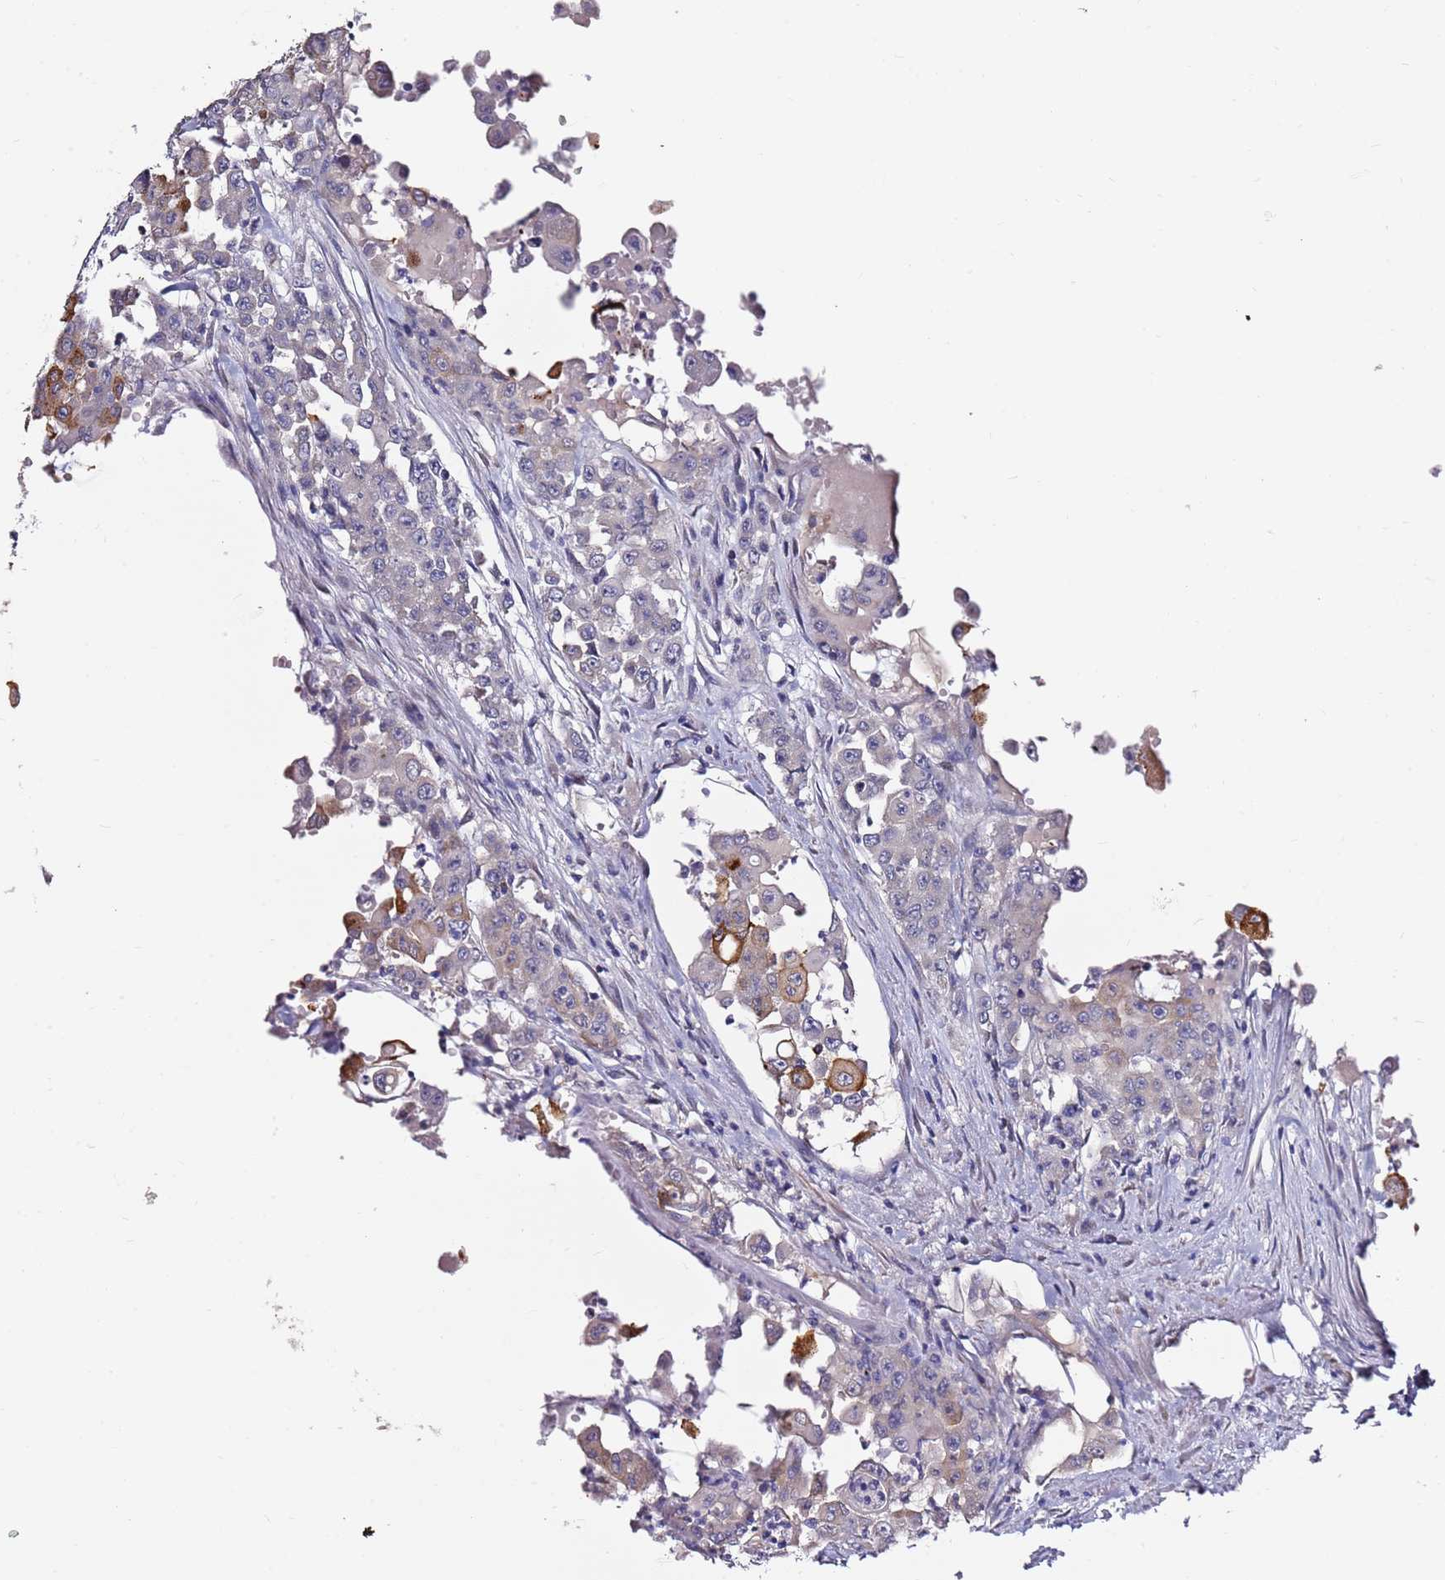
{"staining": {"intensity": "negative", "quantity": "none", "location": "none"}, "tissue": "colorectal cancer", "cell_type": "Tumor cells", "image_type": "cancer", "snomed": [{"axis": "morphology", "description": "Adenocarcinoma, NOS"}, {"axis": "topography", "description": "Colon"}], "caption": "A photomicrograph of human adenocarcinoma (colorectal) is negative for staining in tumor cells. (Brightfield microscopy of DAB IHC at high magnification).", "gene": "SRRM5", "patient": {"sex": "male", "age": 51}}